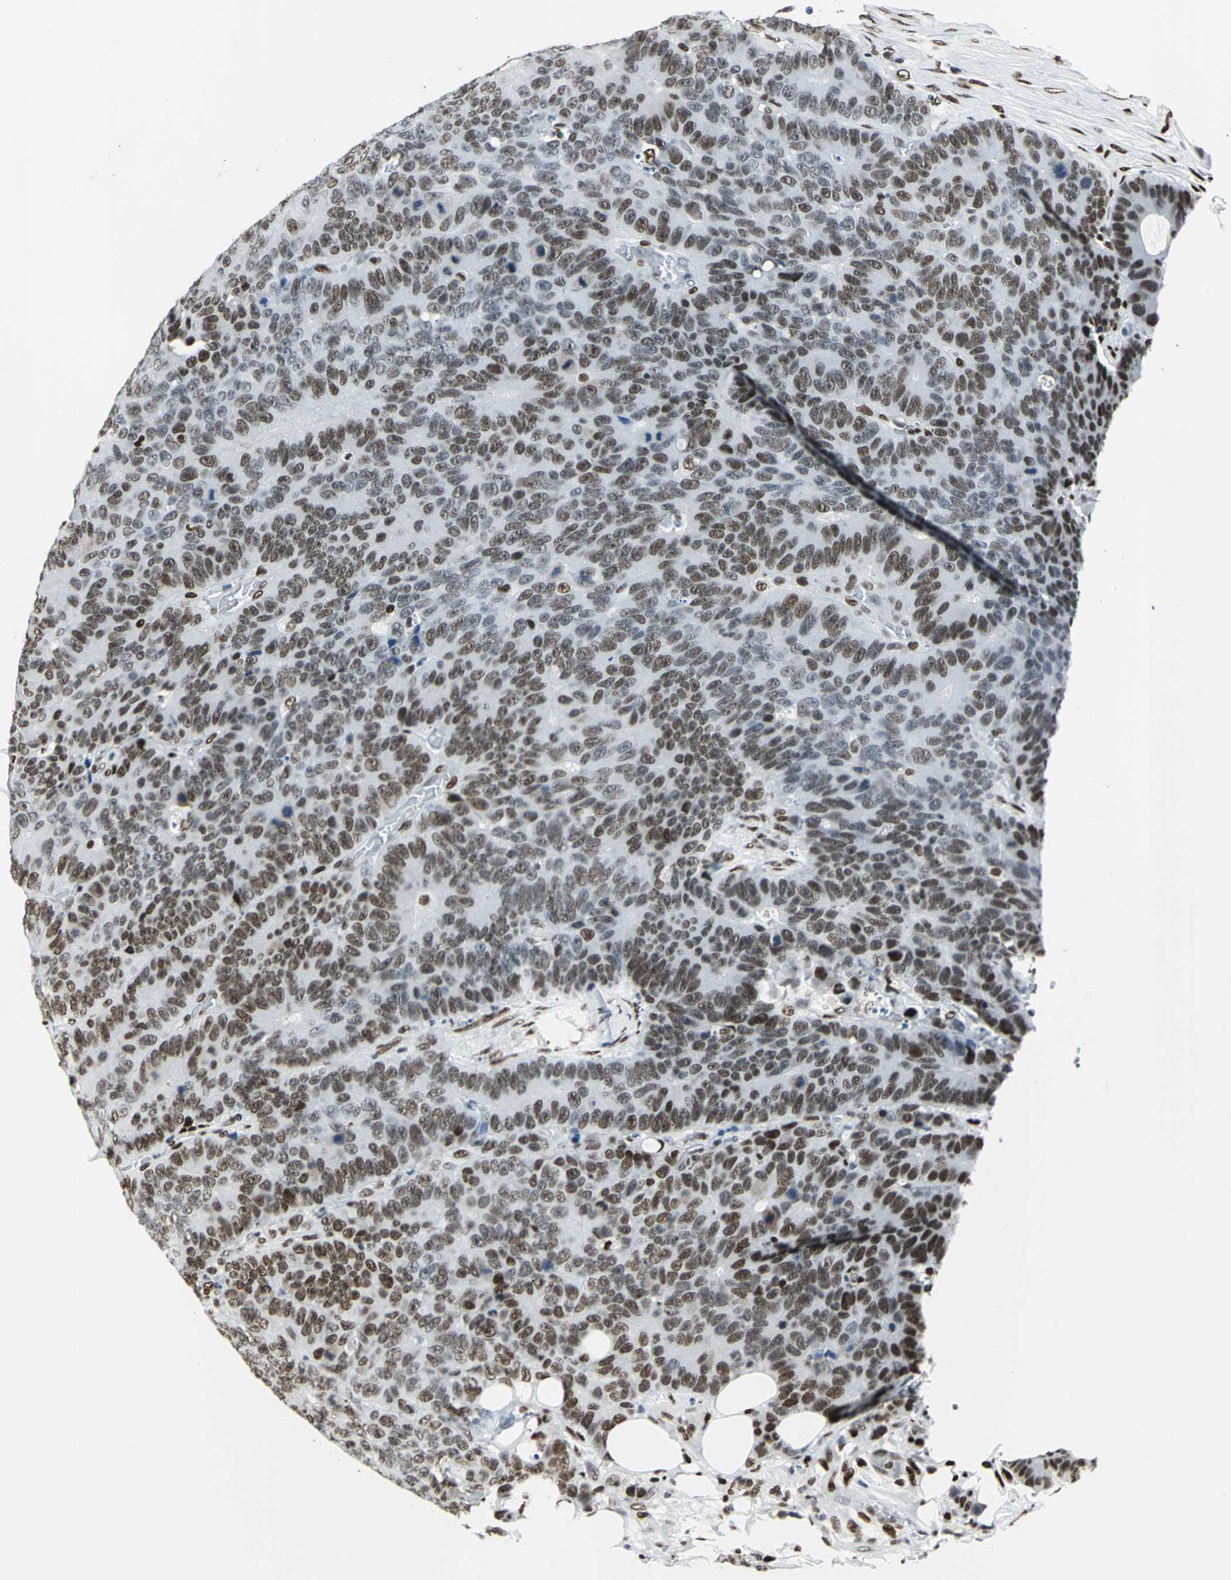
{"staining": {"intensity": "strong", "quantity": ">75%", "location": "nuclear"}, "tissue": "colorectal cancer", "cell_type": "Tumor cells", "image_type": "cancer", "snomed": [{"axis": "morphology", "description": "Adenocarcinoma, NOS"}, {"axis": "topography", "description": "Colon"}], "caption": "The photomicrograph shows a brown stain indicating the presence of a protein in the nuclear of tumor cells in colorectal adenocarcinoma.", "gene": "HDAC2", "patient": {"sex": "female", "age": 86}}